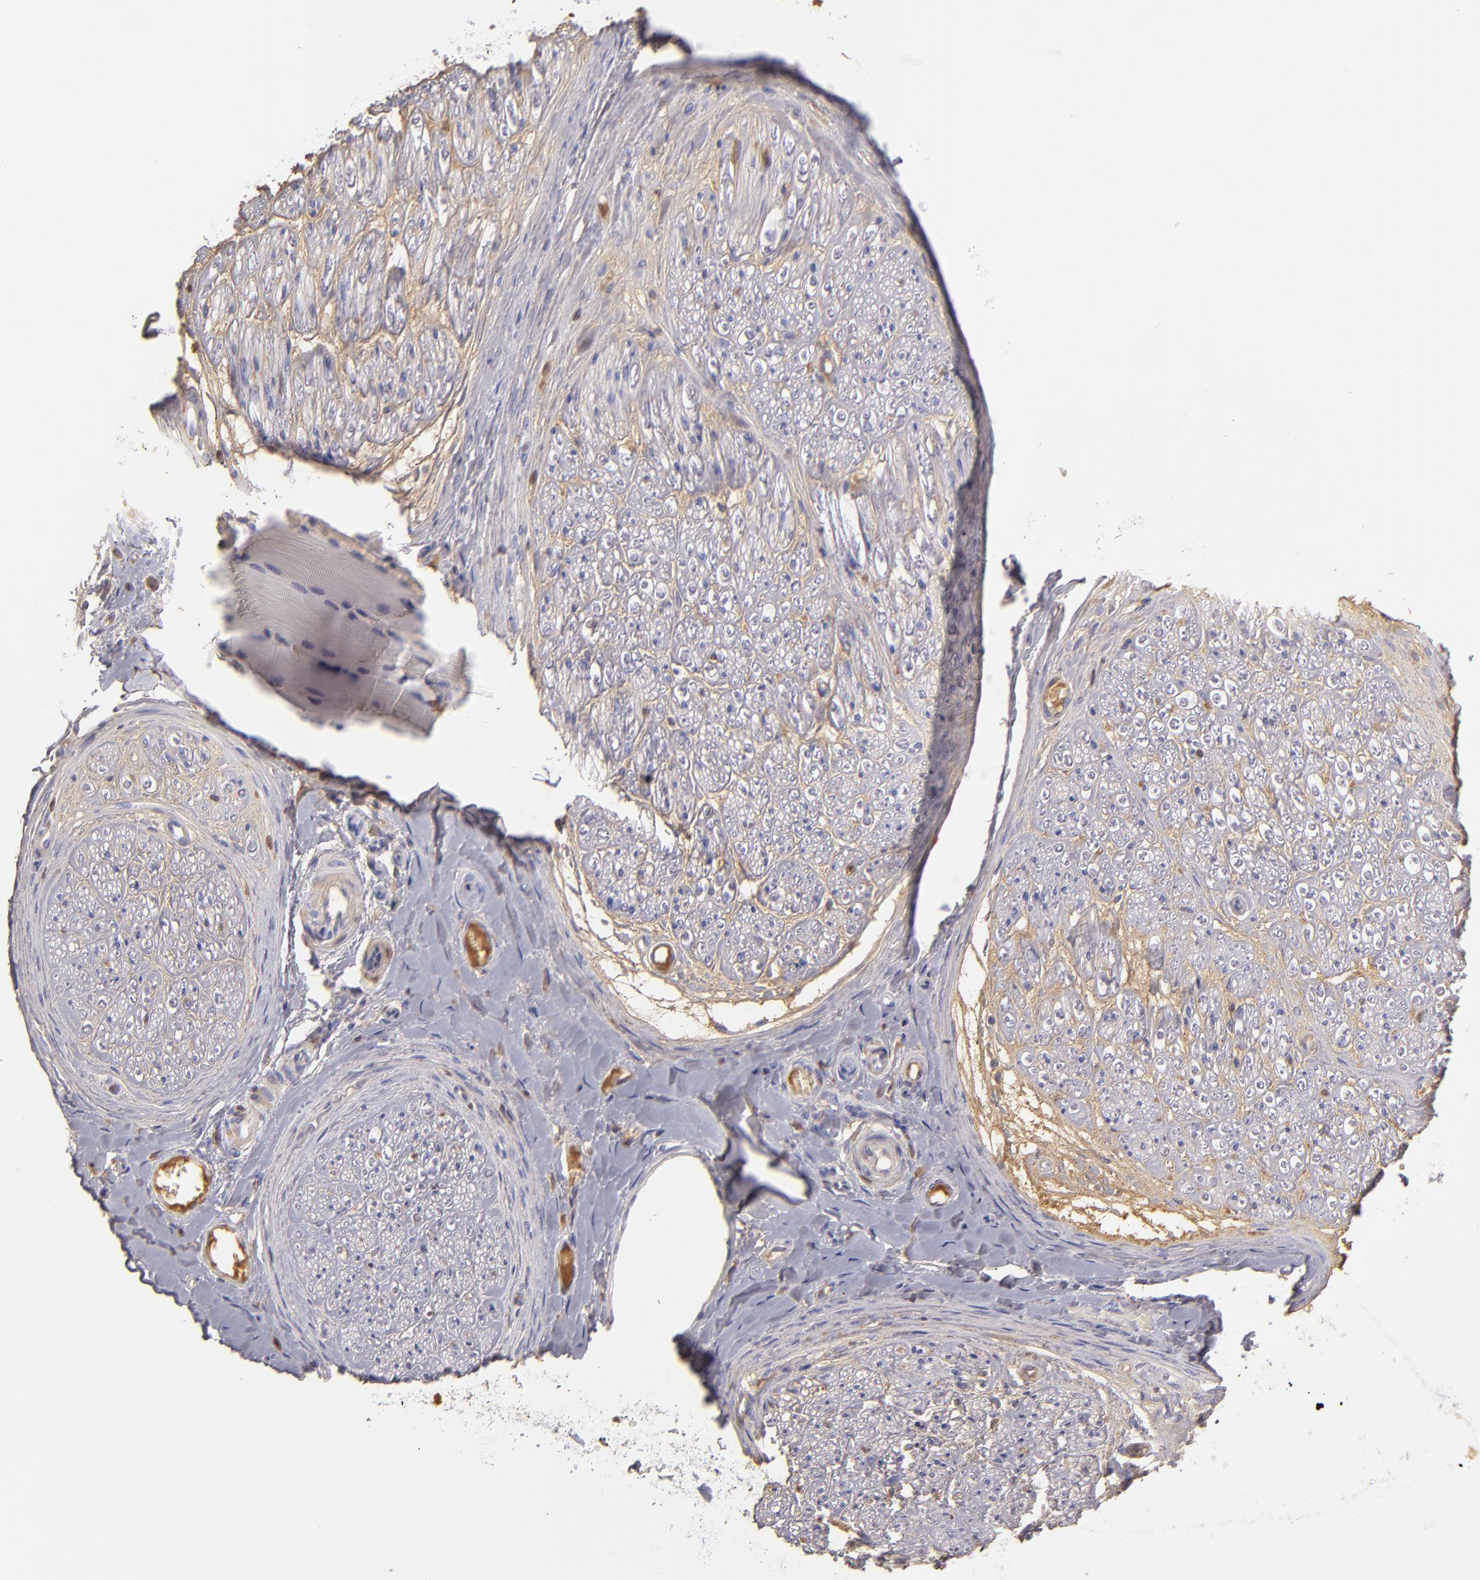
{"staining": {"intensity": "moderate", "quantity": ">75%", "location": "cytoplasmic/membranous"}, "tissue": "adipose tissue", "cell_type": "Adipocytes", "image_type": "normal", "snomed": [{"axis": "morphology", "description": "Normal tissue, NOS"}, {"axis": "morphology", "description": "Squamous cell carcinoma, NOS"}, {"axis": "topography", "description": "Skin"}, {"axis": "topography", "description": "Peripheral nerve tissue"}], "caption": "Protein staining demonstrates moderate cytoplasmic/membranous expression in about >75% of adipocytes in benign adipose tissue.", "gene": "SERPINA1", "patient": {"sex": "male", "age": 83}}